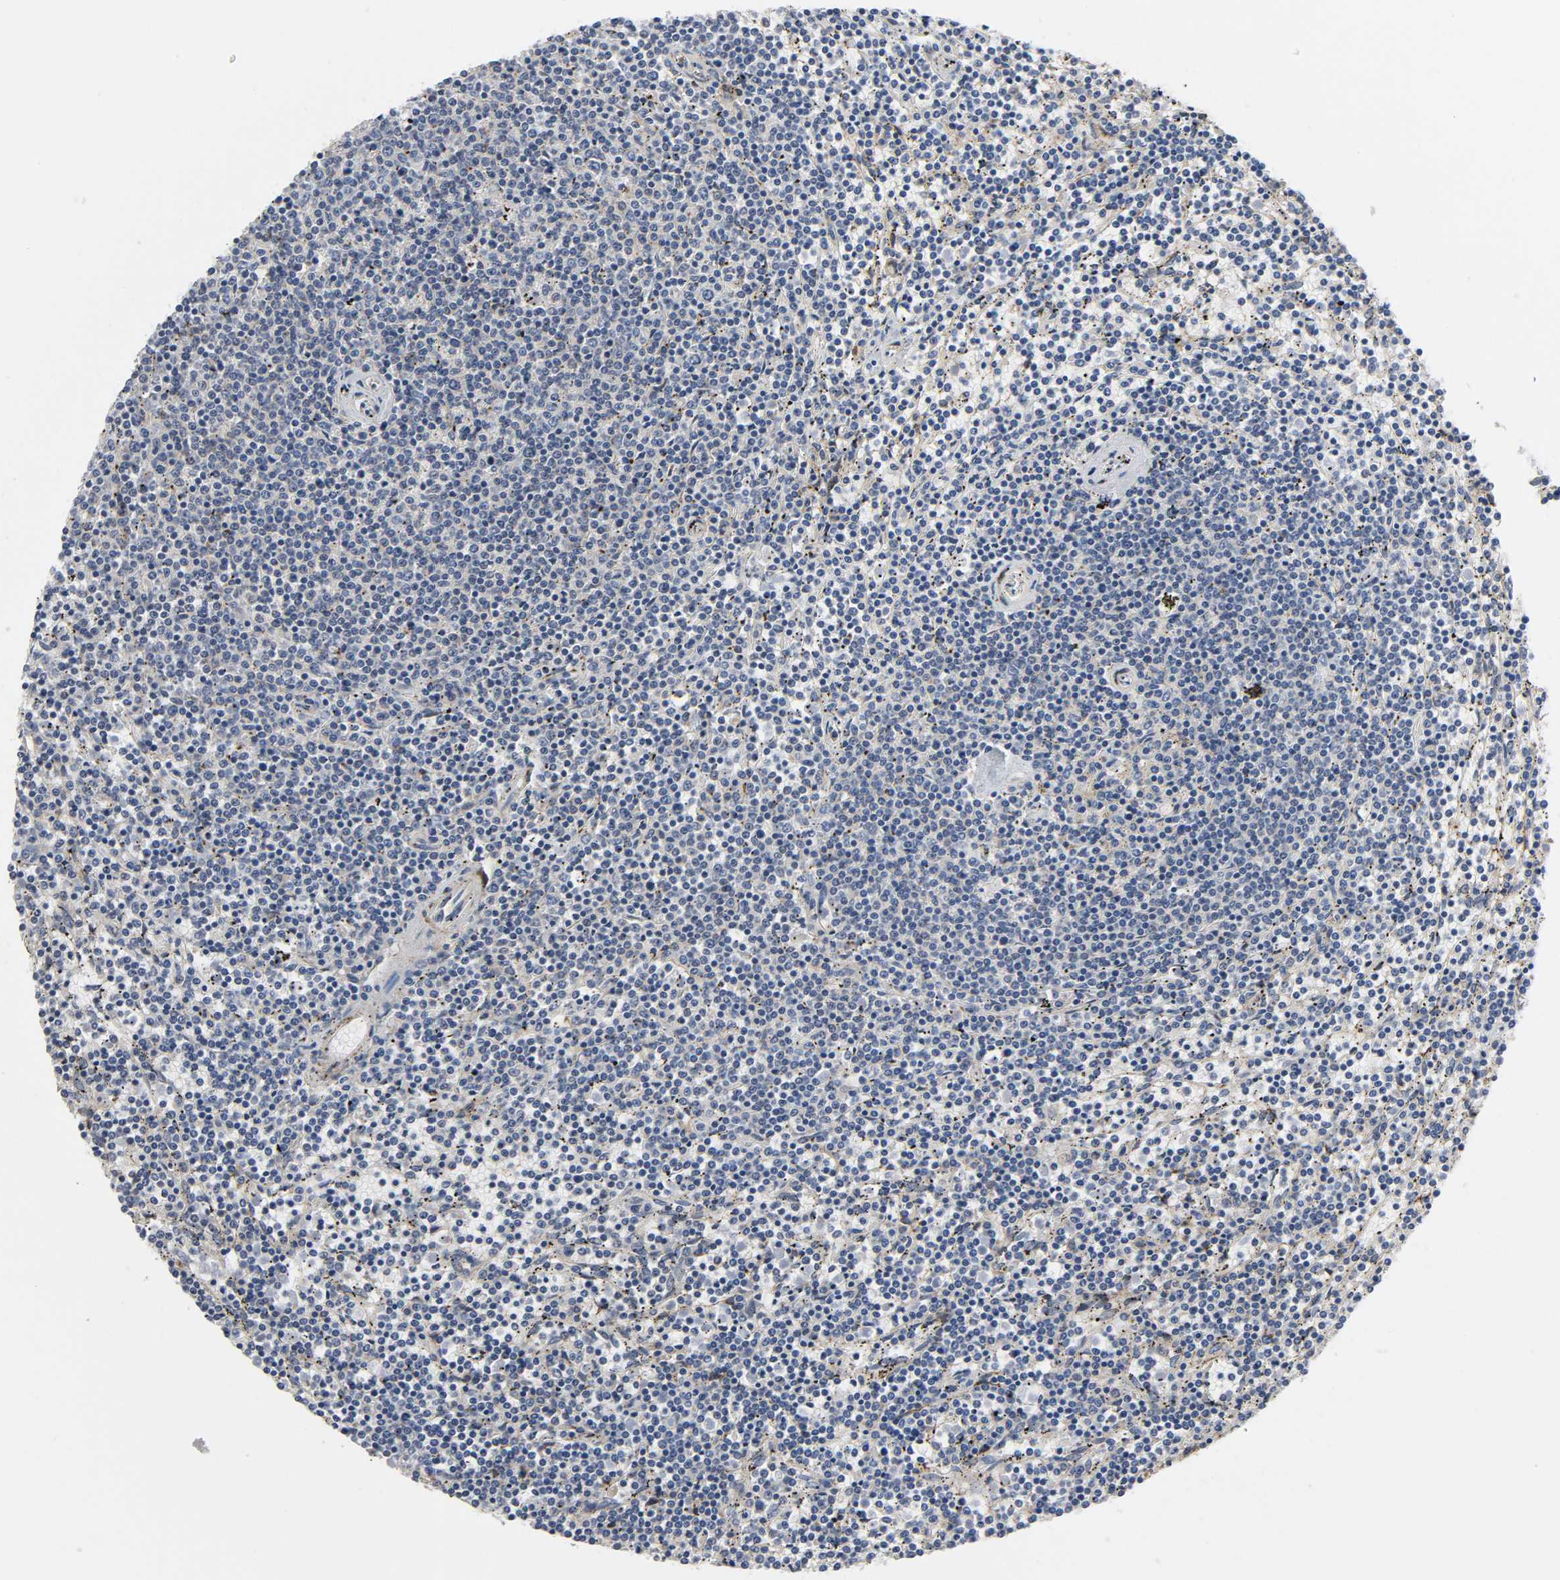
{"staining": {"intensity": "negative", "quantity": "none", "location": "none"}, "tissue": "lymphoma", "cell_type": "Tumor cells", "image_type": "cancer", "snomed": [{"axis": "morphology", "description": "Malignant lymphoma, non-Hodgkin's type, Low grade"}, {"axis": "topography", "description": "Spleen"}], "caption": "A photomicrograph of low-grade malignant lymphoma, non-Hodgkin's type stained for a protein shows no brown staining in tumor cells.", "gene": "ARHGAP1", "patient": {"sex": "female", "age": 50}}